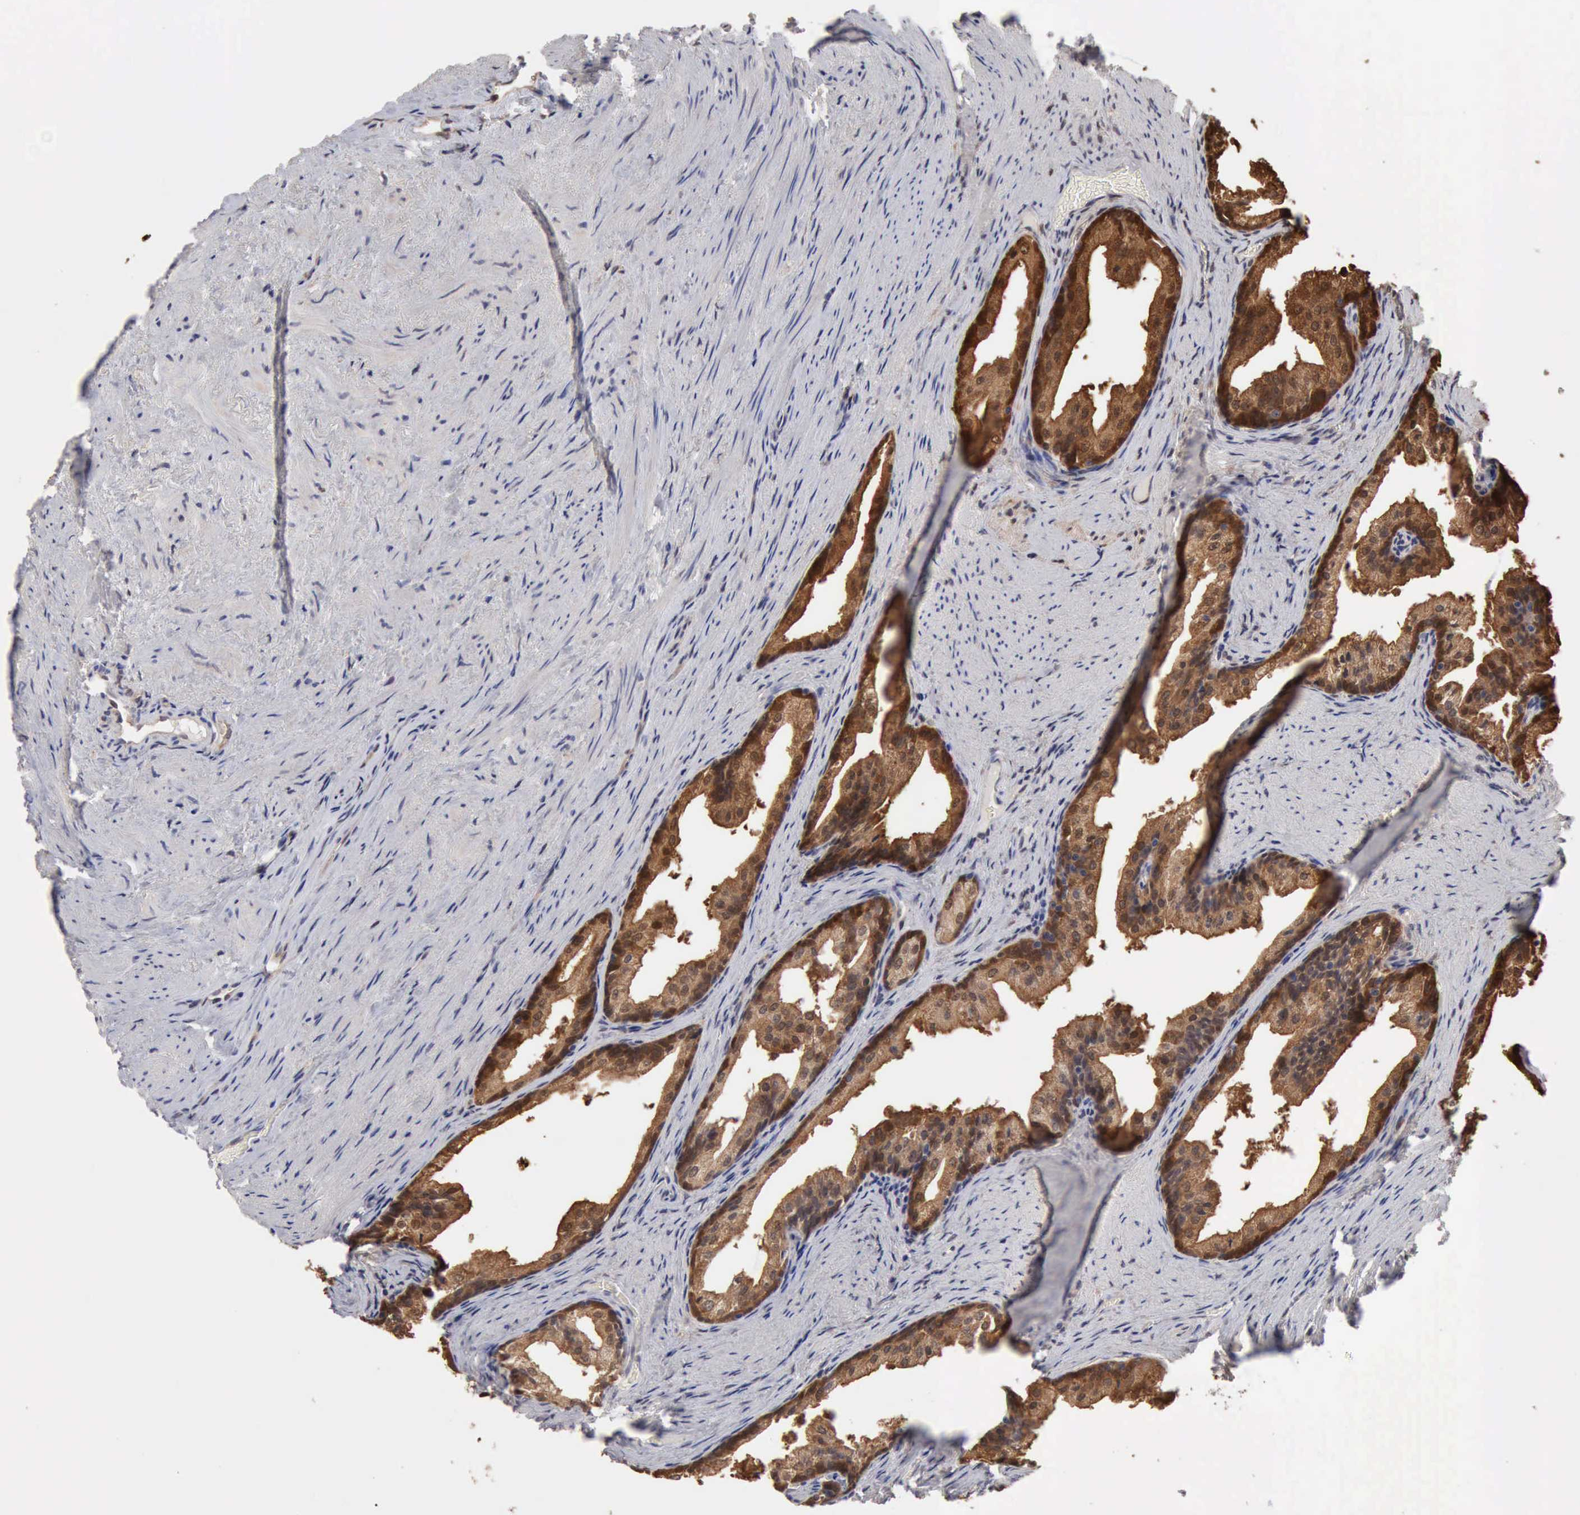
{"staining": {"intensity": "strong", "quantity": ">75%", "location": "cytoplasmic/membranous,nuclear"}, "tissue": "prostate cancer", "cell_type": "Tumor cells", "image_type": "cancer", "snomed": [{"axis": "morphology", "description": "Adenocarcinoma, Medium grade"}, {"axis": "topography", "description": "Prostate"}], "caption": "Adenocarcinoma (medium-grade) (prostate) stained with a protein marker reveals strong staining in tumor cells.", "gene": "PTGR2", "patient": {"sex": "male", "age": 60}}